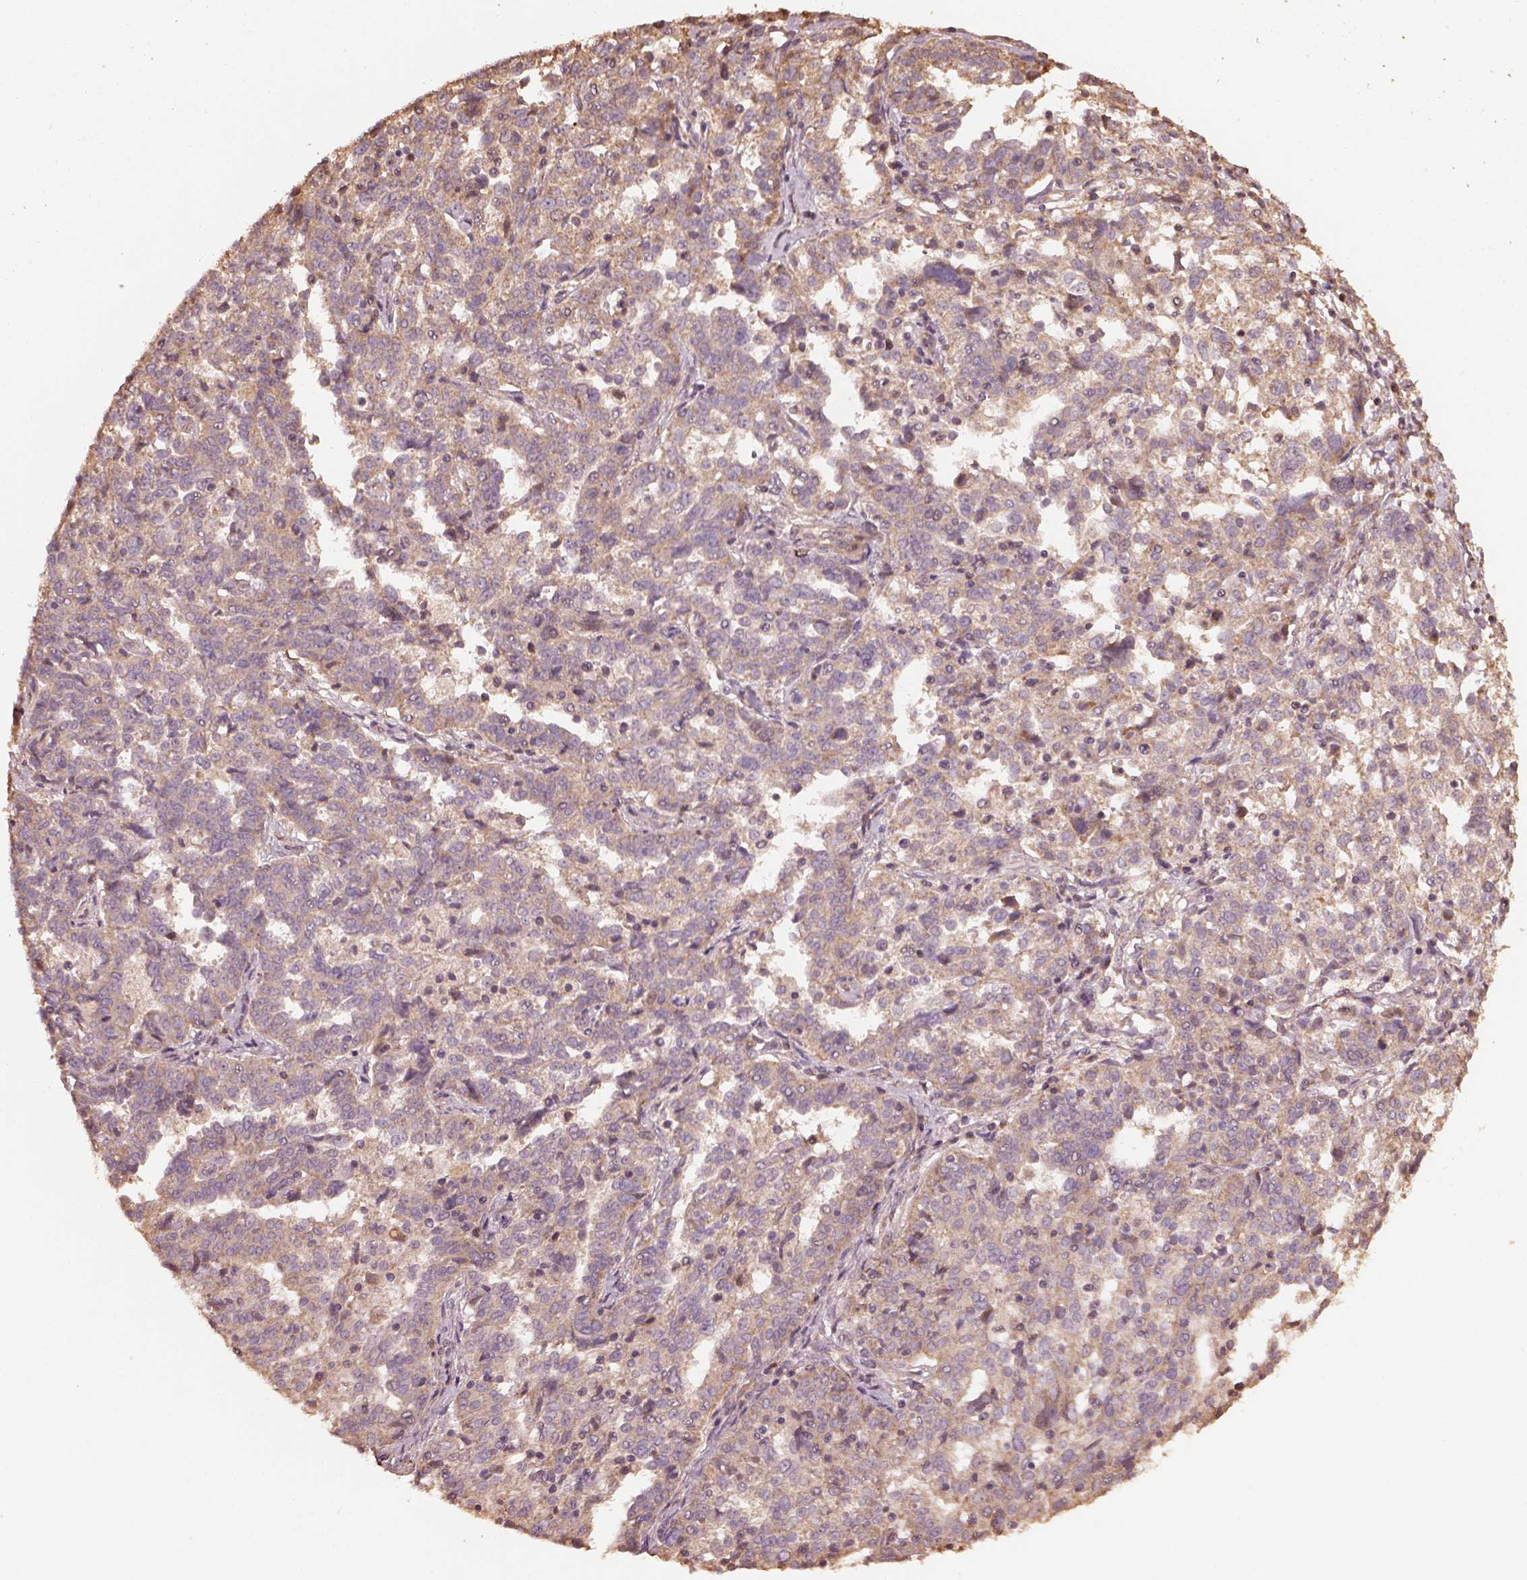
{"staining": {"intensity": "weak", "quantity": ">75%", "location": "cytoplasmic/membranous"}, "tissue": "ovarian cancer", "cell_type": "Tumor cells", "image_type": "cancer", "snomed": [{"axis": "morphology", "description": "Cystadenocarcinoma, serous, NOS"}, {"axis": "topography", "description": "Ovary"}], "caption": "Serous cystadenocarcinoma (ovarian) stained with a protein marker exhibits weak staining in tumor cells.", "gene": "METTL4", "patient": {"sex": "female", "age": 67}}